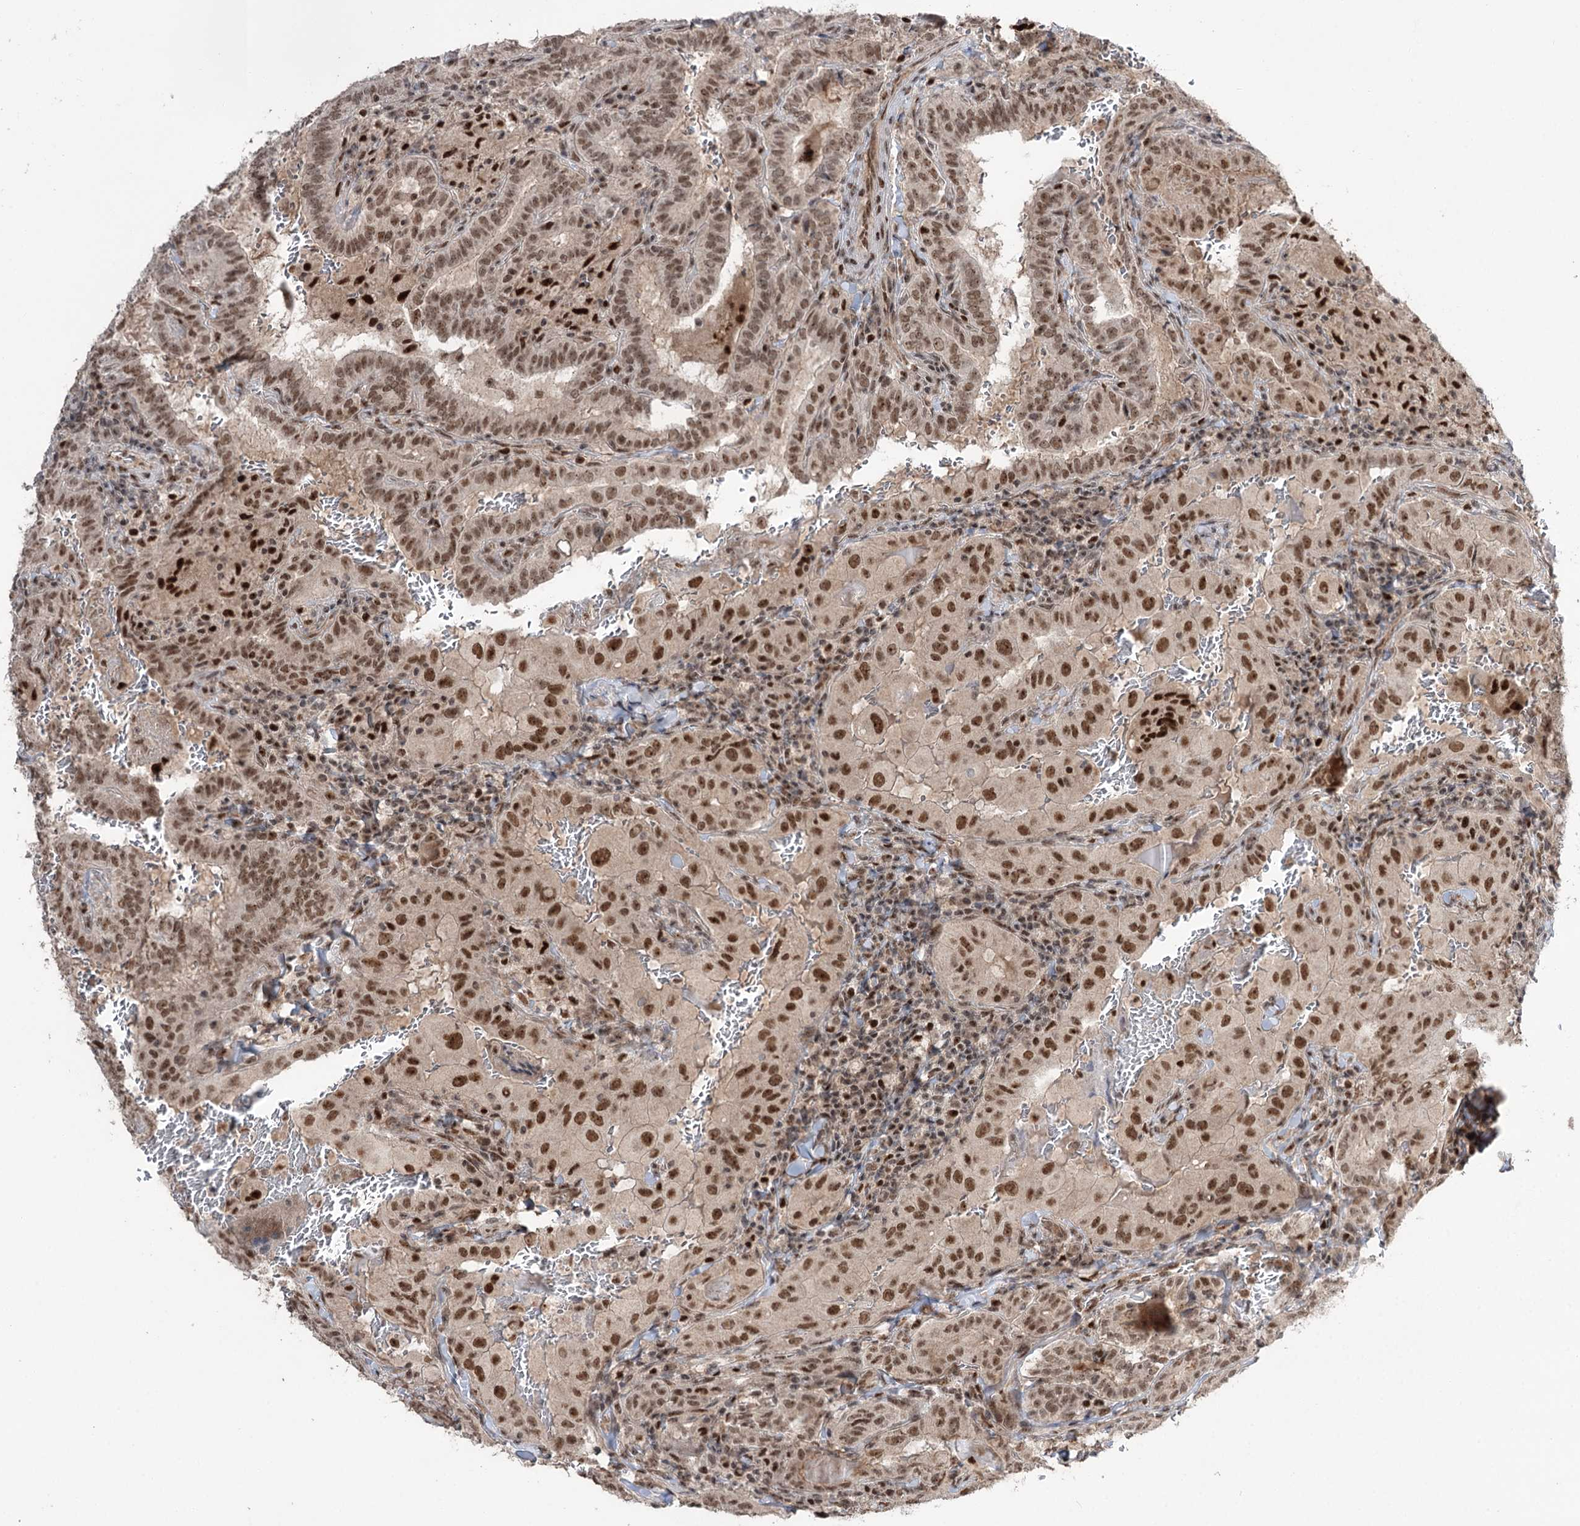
{"staining": {"intensity": "moderate", "quantity": ">75%", "location": "nuclear"}, "tissue": "thyroid cancer", "cell_type": "Tumor cells", "image_type": "cancer", "snomed": [{"axis": "morphology", "description": "Papillary adenocarcinoma, NOS"}, {"axis": "topography", "description": "Thyroid gland"}], "caption": "A micrograph of papillary adenocarcinoma (thyroid) stained for a protein reveals moderate nuclear brown staining in tumor cells.", "gene": "ERCC3", "patient": {"sex": "female", "age": 72}}